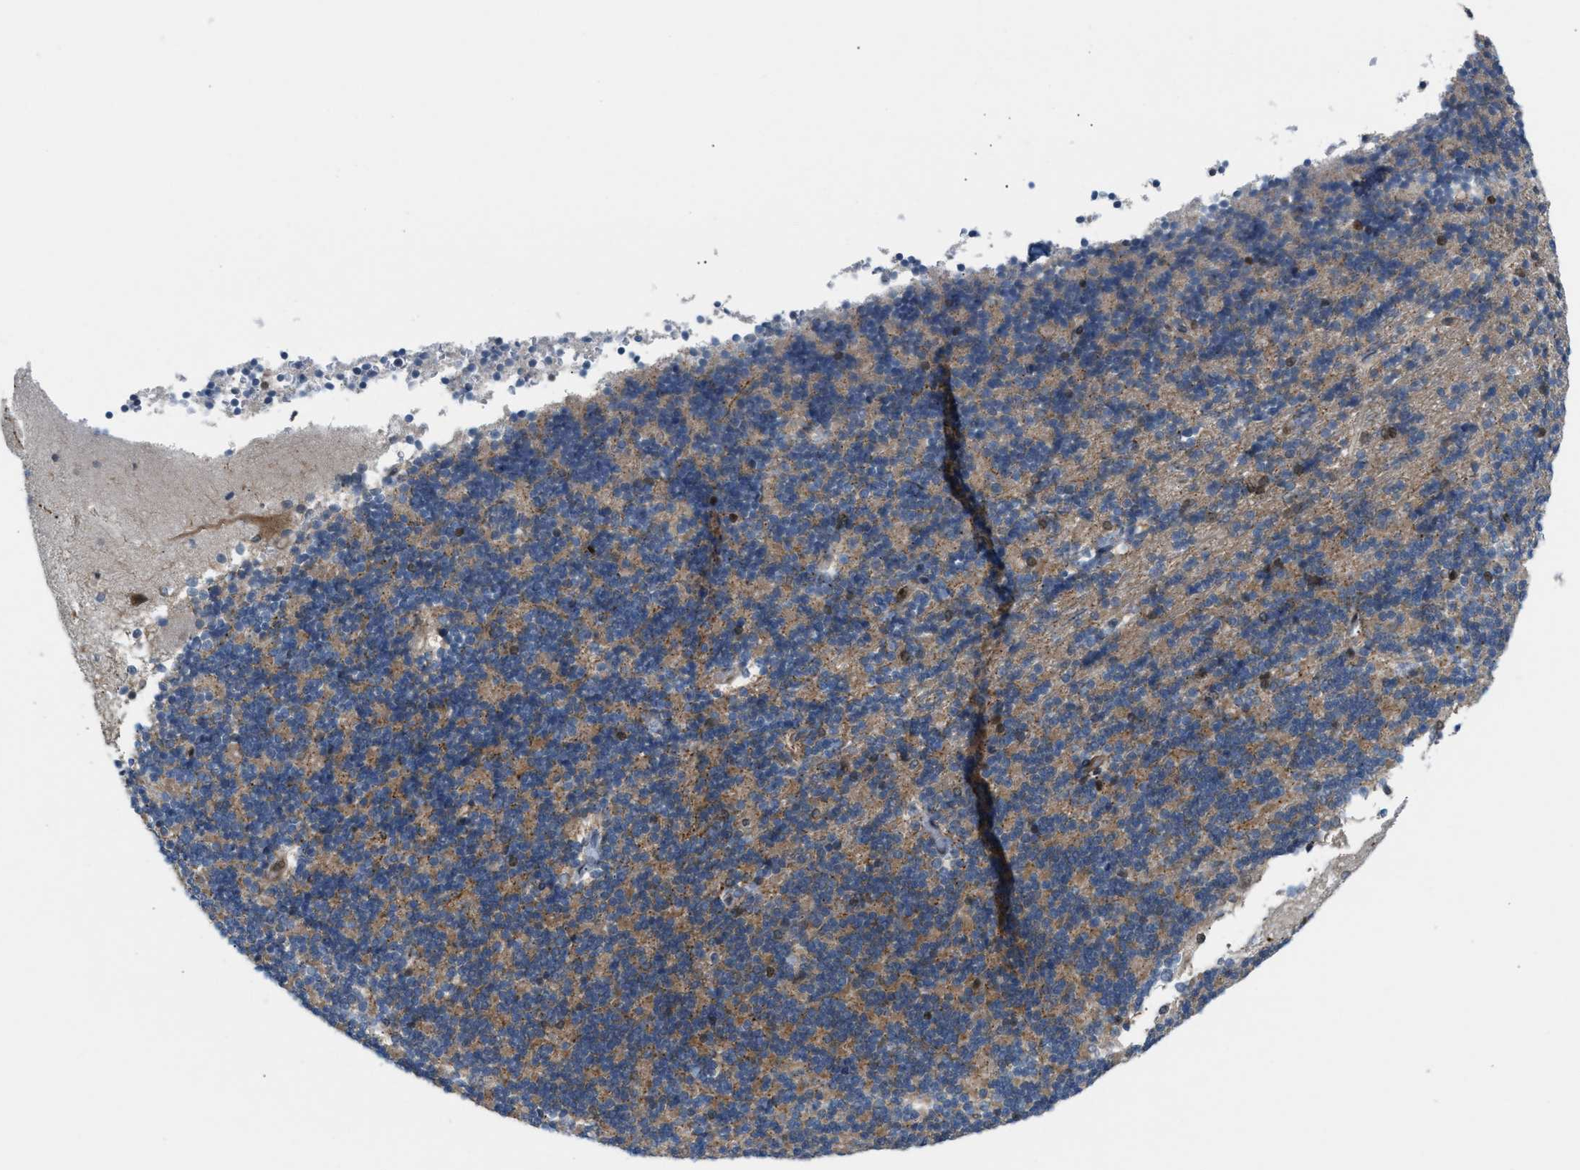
{"staining": {"intensity": "weak", "quantity": "25%-75%", "location": "cytoplasmic/membranous"}, "tissue": "cerebellum", "cell_type": "Cells in granular layer", "image_type": "normal", "snomed": [{"axis": "morphology", "description": "Normal tissue, NOS"}, {"axis": "topography", "description": "Cerebellum"}], "caption": "Protein staining by immunohistochemistry displays weak cytoplasmic/membranous staining in approximately 25%-75% of cells in granular layer in benign cerebellum. (Brightfield microscopy of DAB IHC at high magnification).", "gene": "ZNF276", "patient": {"sex": "female", "age": 19}}